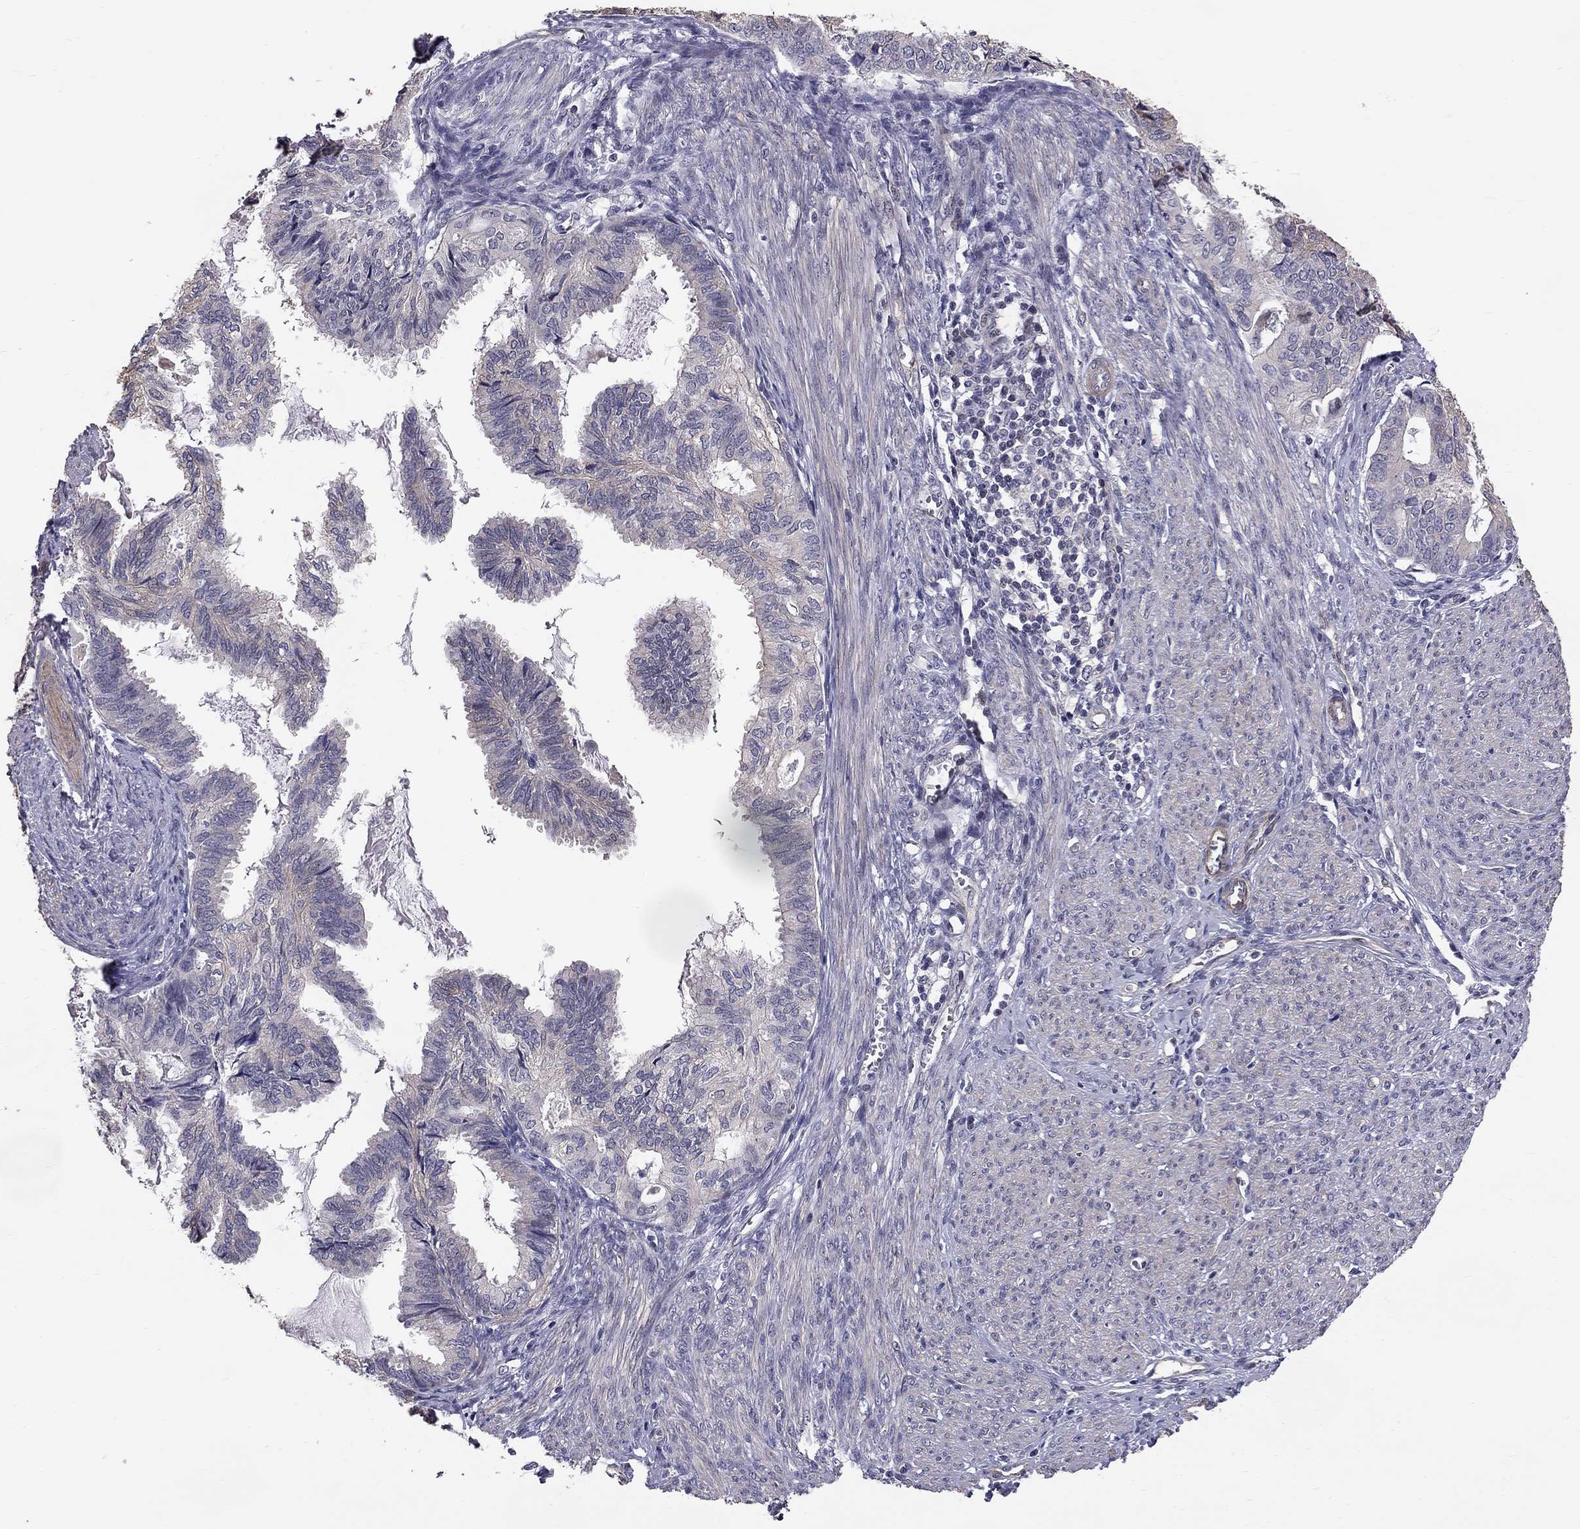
{"staining": {"intensity": "negative", "quantity": "none", "location": "none"}, "tissue": "endometrial cancer", "cell_type": "Tumor cells", "image_type": "cancer", "snomed": [{"axis": "morphology", "description": "Adenocarcinoma, NOS"}, {"axis": "topography", "description": "Endometrium"}], "caption": "IHC micrograph of neoplastic tissue: adenocarcinoma (endometrial) stained with DAB (3,3'-diaminobenzidine) reveals no significant protein staining in tumor cells.", "gene": "GJB4", "patient": {"sex": "female", "age": 86}}